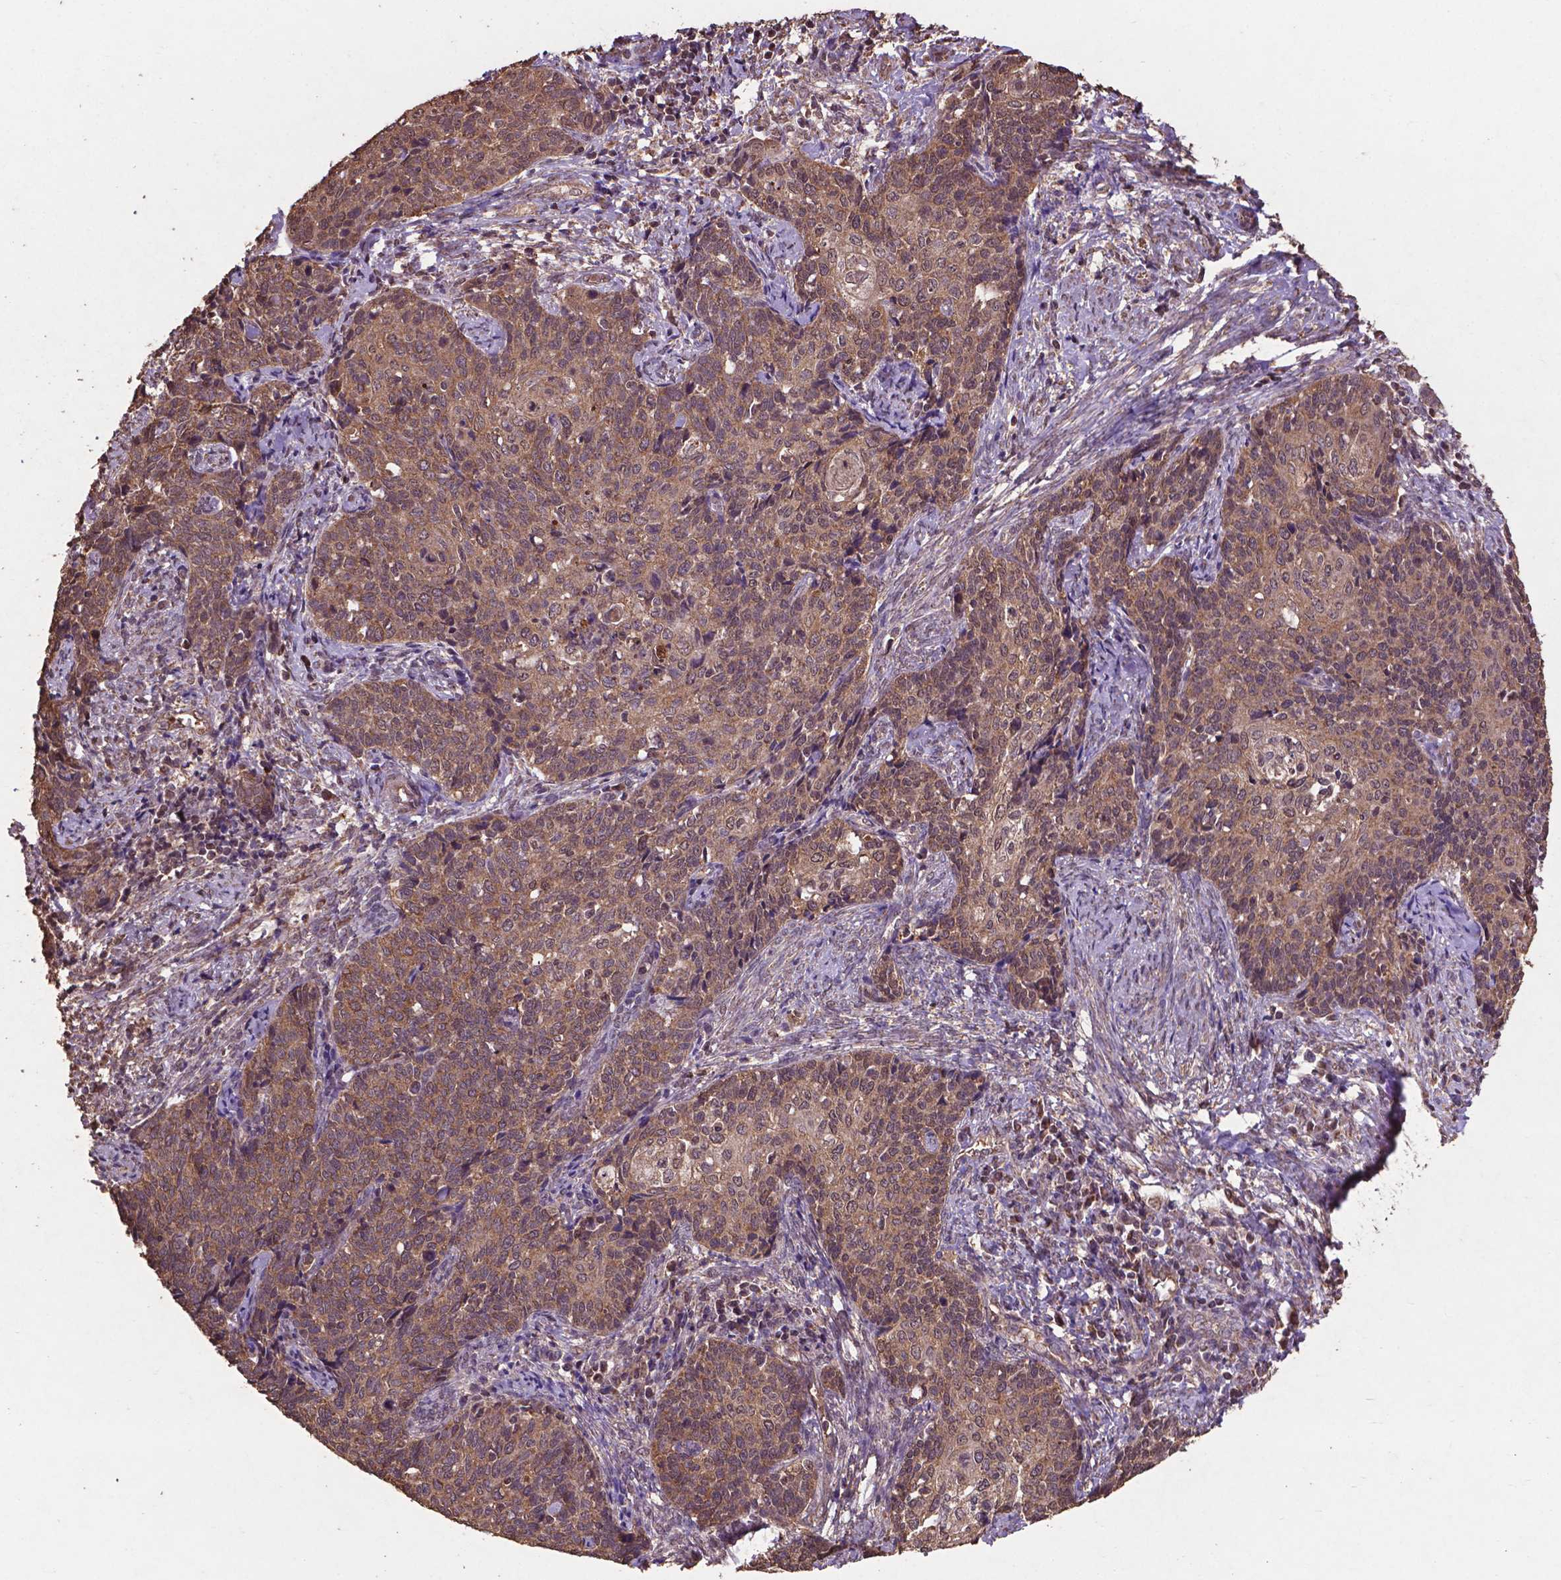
{"staining": {"intensity": "moderate", "quantity": ">75%", "location": "cytoplasmic/membranous"}, "tissue": "cervical cancer", "cell_type": "Tumor cells", "image_type": "cancer", "snomed": [{"axis": "morphology", "description": "Squamous cell carcinoma, NOS"}, {"axis": "topography", "description": "Cervix"}], "caption": "Immunohistochemical staining of squamous cell carcinoma (cervical) shows moderate cytoplasmic/membranous protein expression in about >75% of tumor cells. The staining is performed using DAB brown chromogen to label protein expression. The nuclei are counter-stained blue using hematoxylin.", "gene": "DCAF1", "patient": {"sex": "female", "age": 39}}